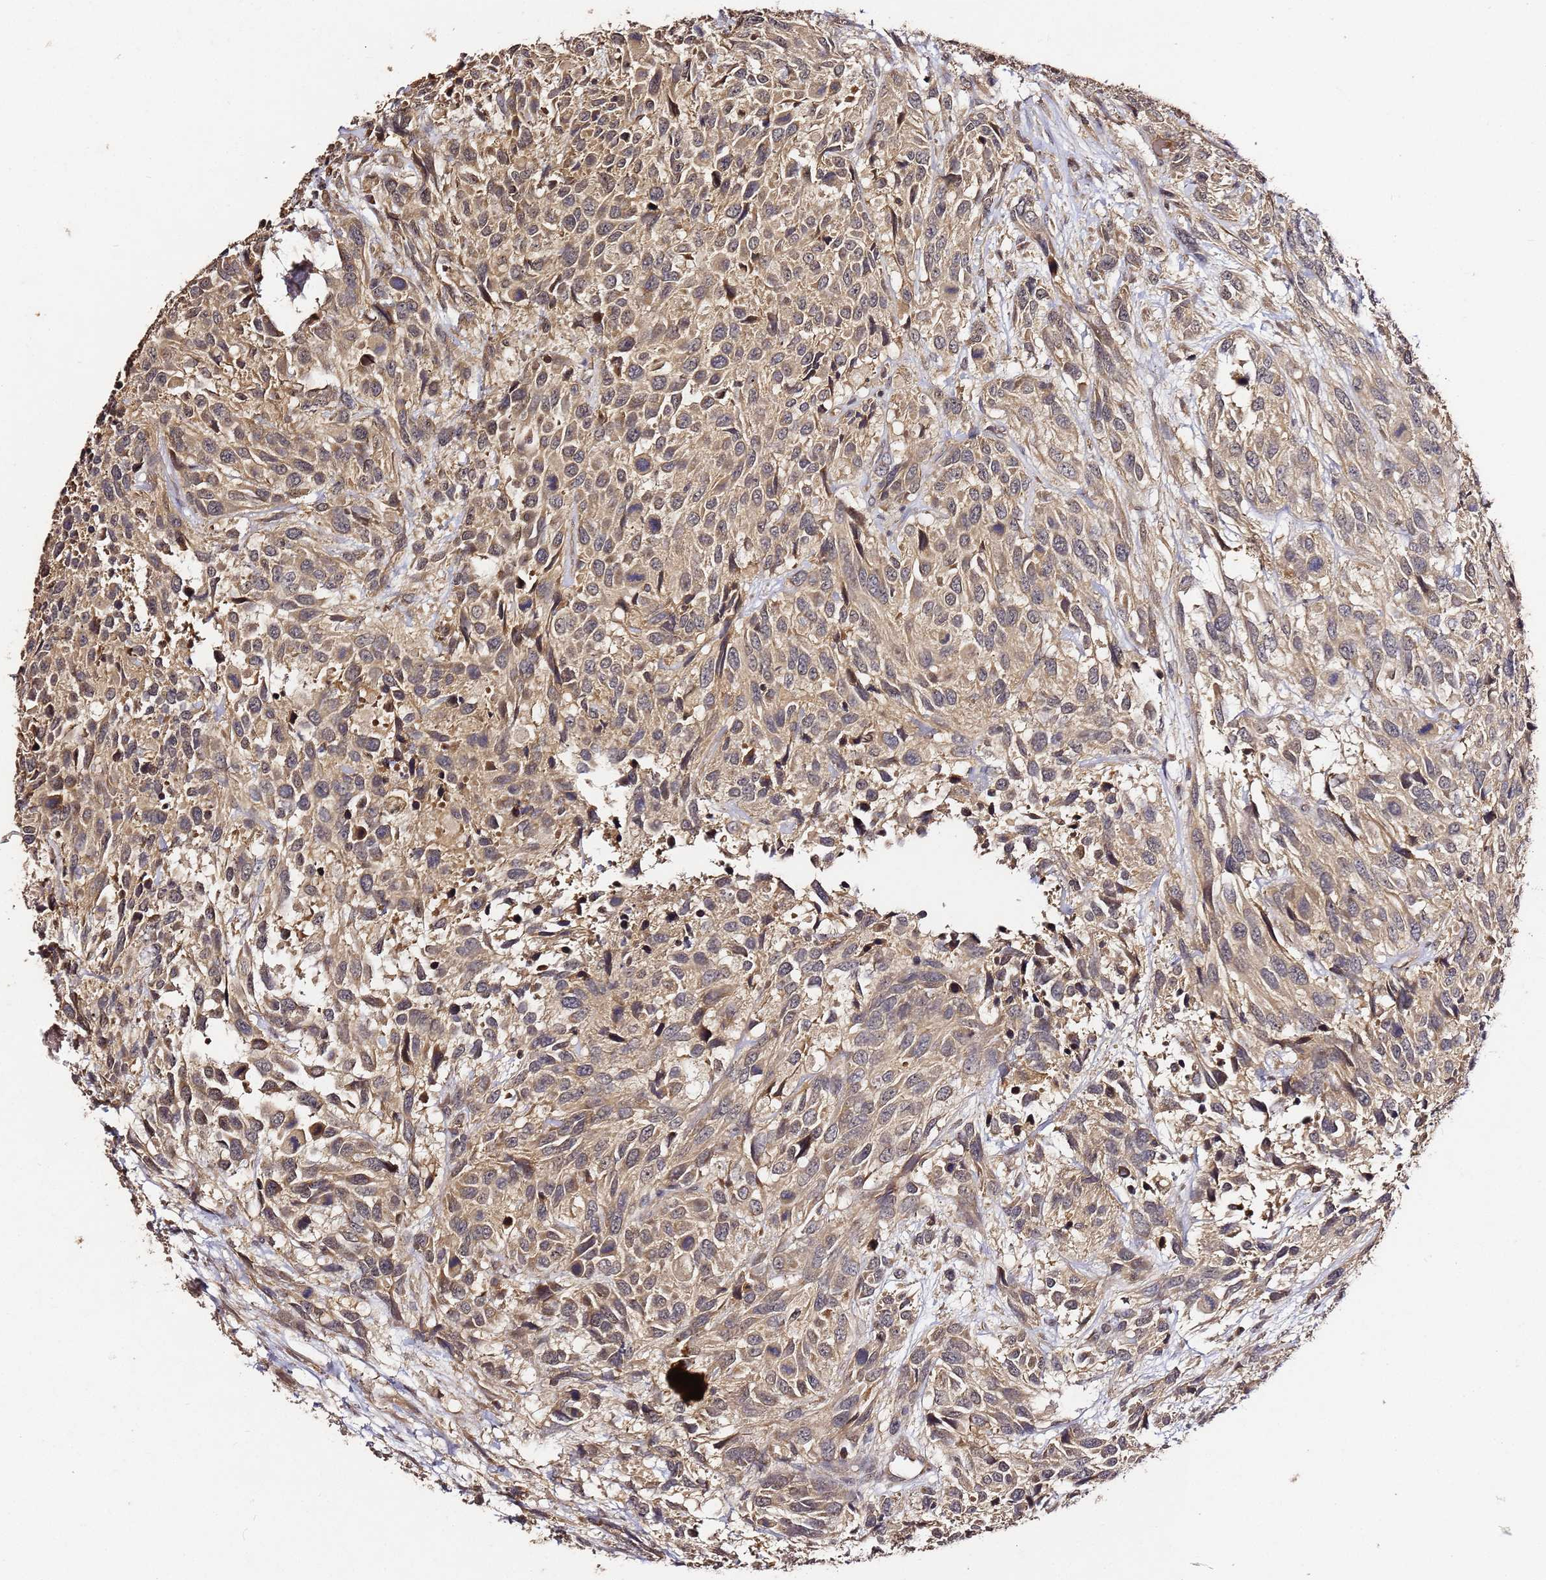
{"staining": {"intensity": "moderate", "quantity": ">75%", "location": "cytoplasmic/membranous,nuclear"}, "tissue": "urothelial cancer", "cell_type": "Tumor cells", "image_type": "cancer", "snomed": [{"axis": "morphology", "description": "Urothelial carcinoma, High grade"}, {"axis": "topography", "description": "Urinary bladder"}], "caption": "Protein expression analysis of human urothelial cancer reveals moderate cytoplasmic/membranous and nuclear positivity in about >75% of tumor cells.", "gene": "C6orf136", "patient": {"sex": "female", "age": 70}}